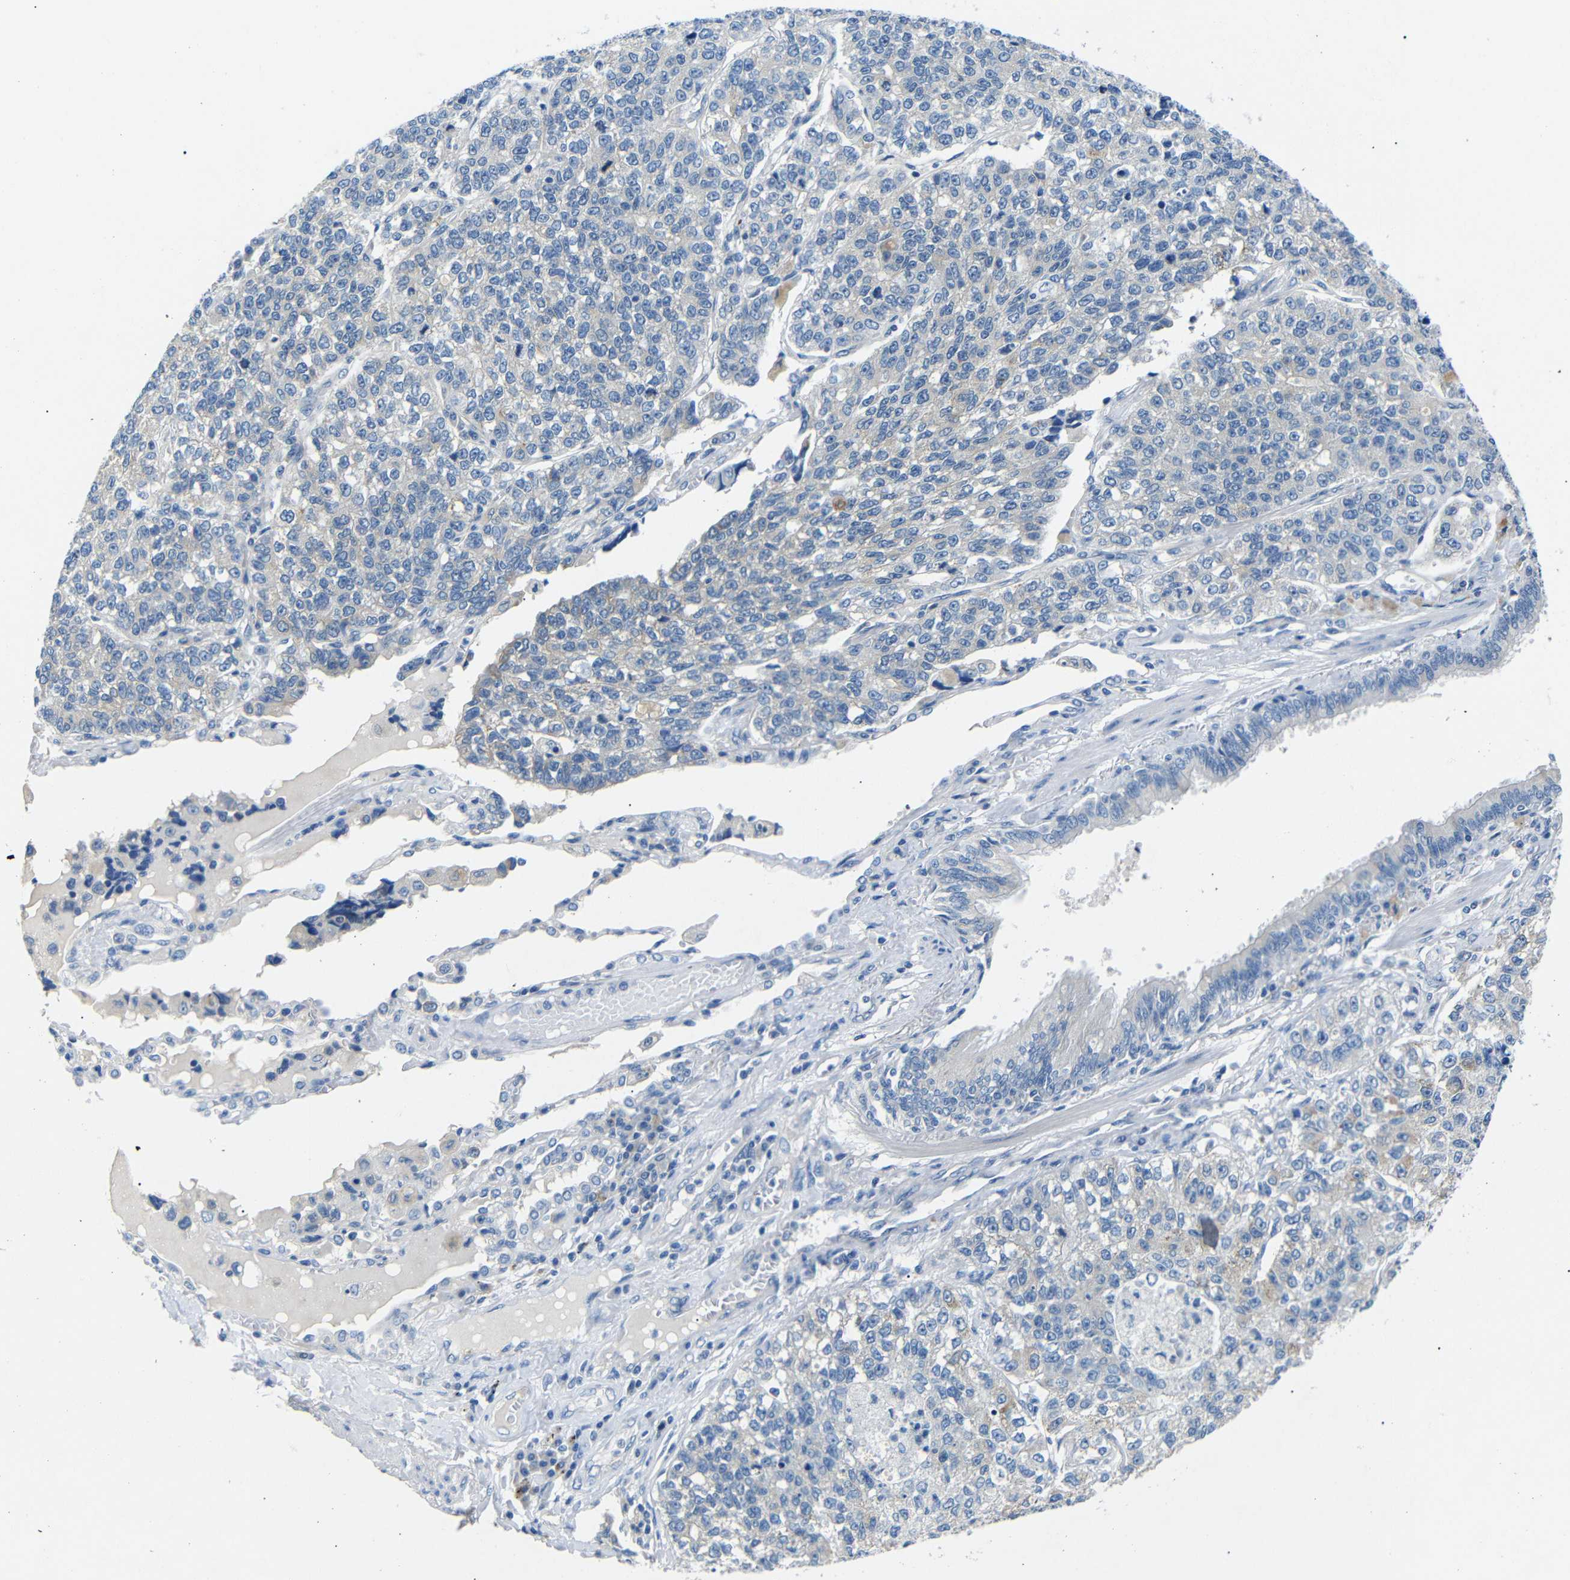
{"staining": {"intensity": "weak", "quantity": "<25%", "location": "cytoplasmic/membranous"}, "tissue": "lung cancer", "cell_type": "Tumor cells", "image_type": "cancer", "snomed": [{"axis": "morphology", "description": "Adenocarcinoma, NOS"}, {"axis": "topography", "description": "Lung"}], "caption": "This is an immunohistochemistry histopathology image of lung cancer (adenocarcinoma). There is no positivity in tumor cells.", "gene": "DCP1A", "patient": {"sex": "male", "age": 49}}